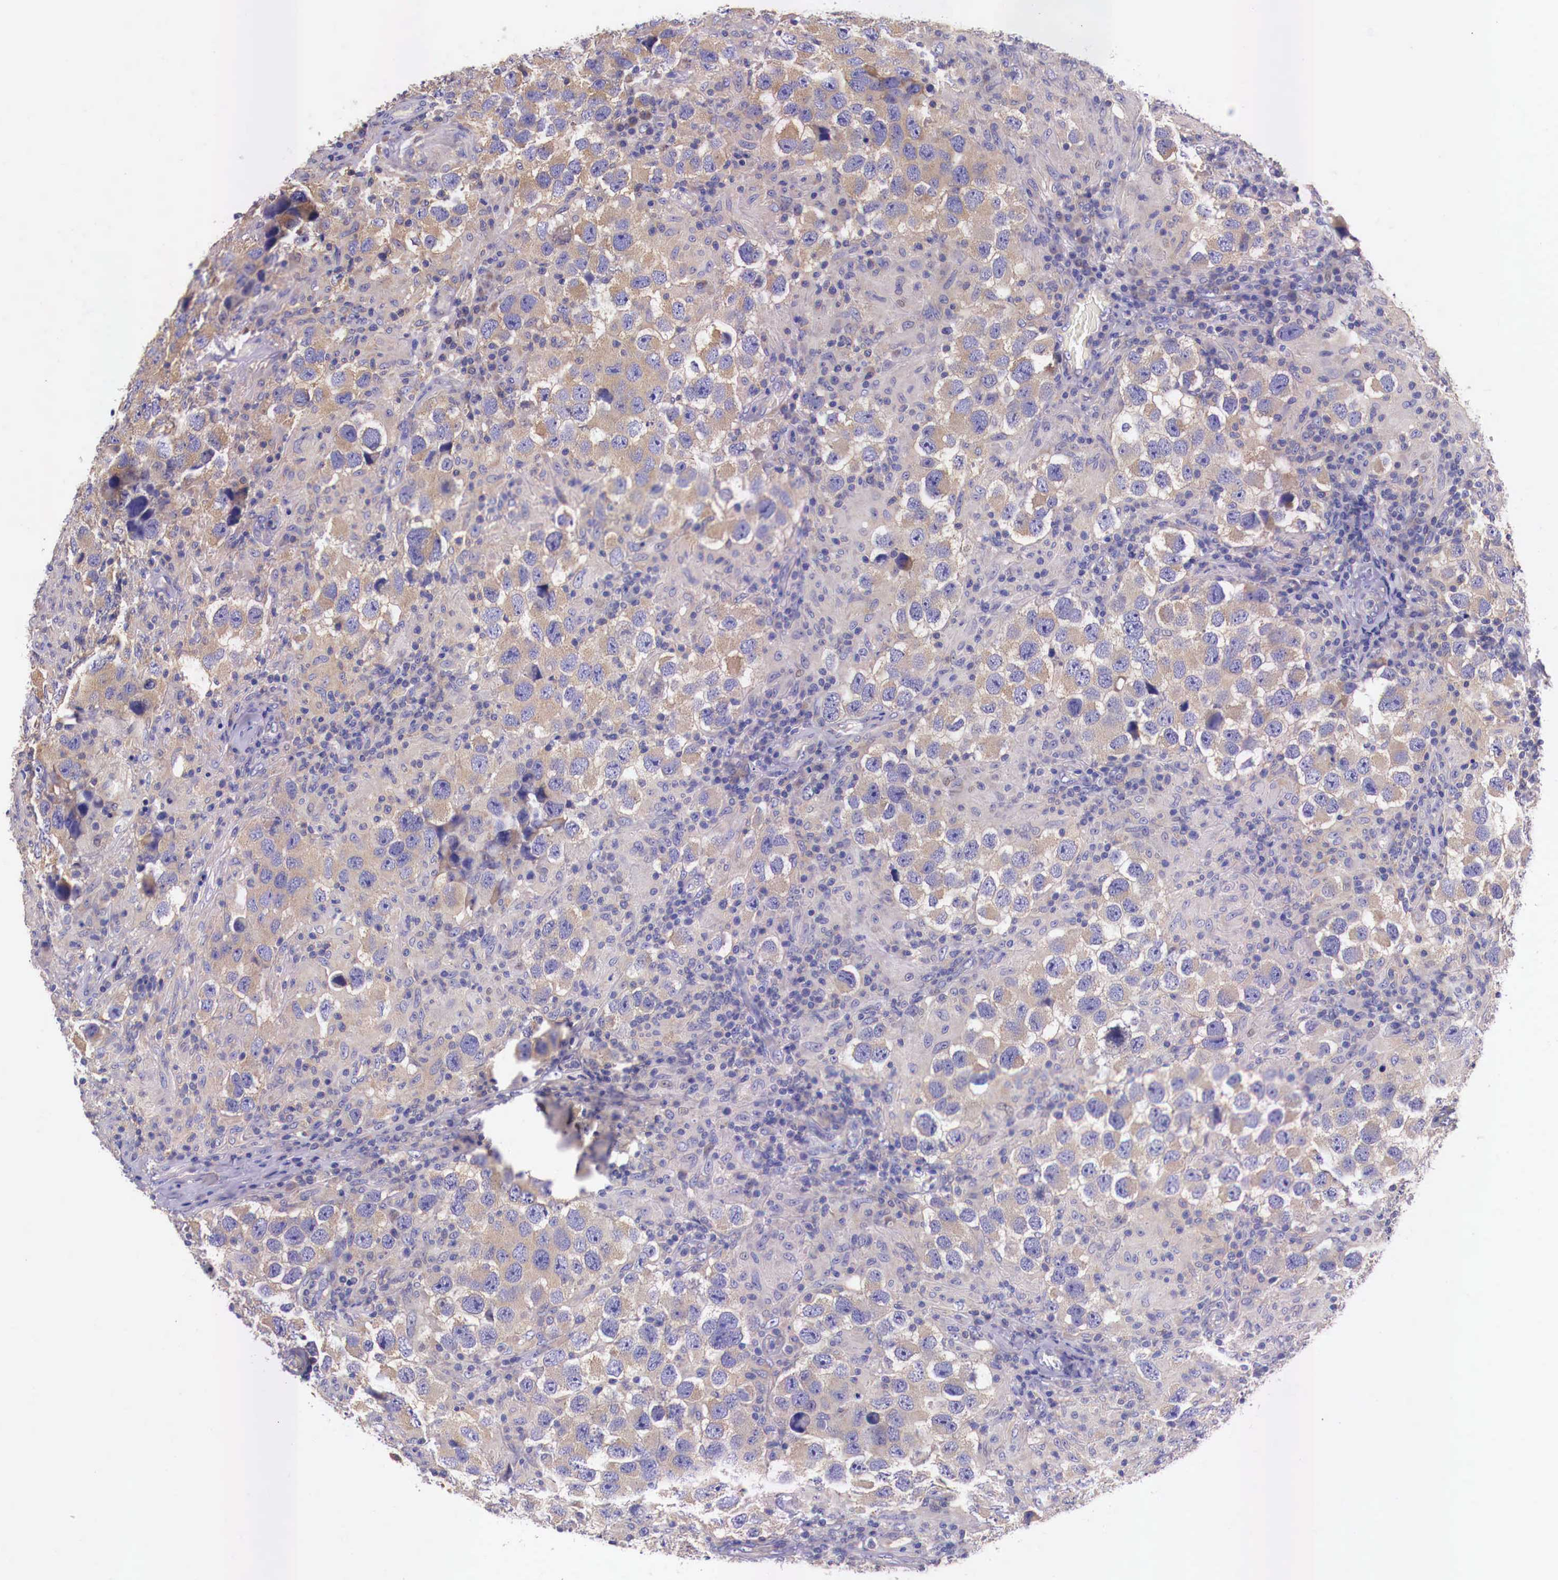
{"staining": {"intensity": "weak", "quantity": "25%-75%", "location": "cytoplasmic/membranous"}, "tissue": "testis cancer", "cell_type": "Tumor cells", "image_type": "cancer", "snomed": [{"axis": "morphology", "description": "Carcinoma, Embryonal, NOS"}, {"axis": "topography", "description": "Testis"}], "caption": "Brown immunohistochemical staining in human embryonal carcinoma (testis) exhibits weak cytoplasmic/membranous positivity in approximately 25%-75% of tumor cells.", "gene": "GRIPAP1", "patient": {"sex": "male", "age": 21}}